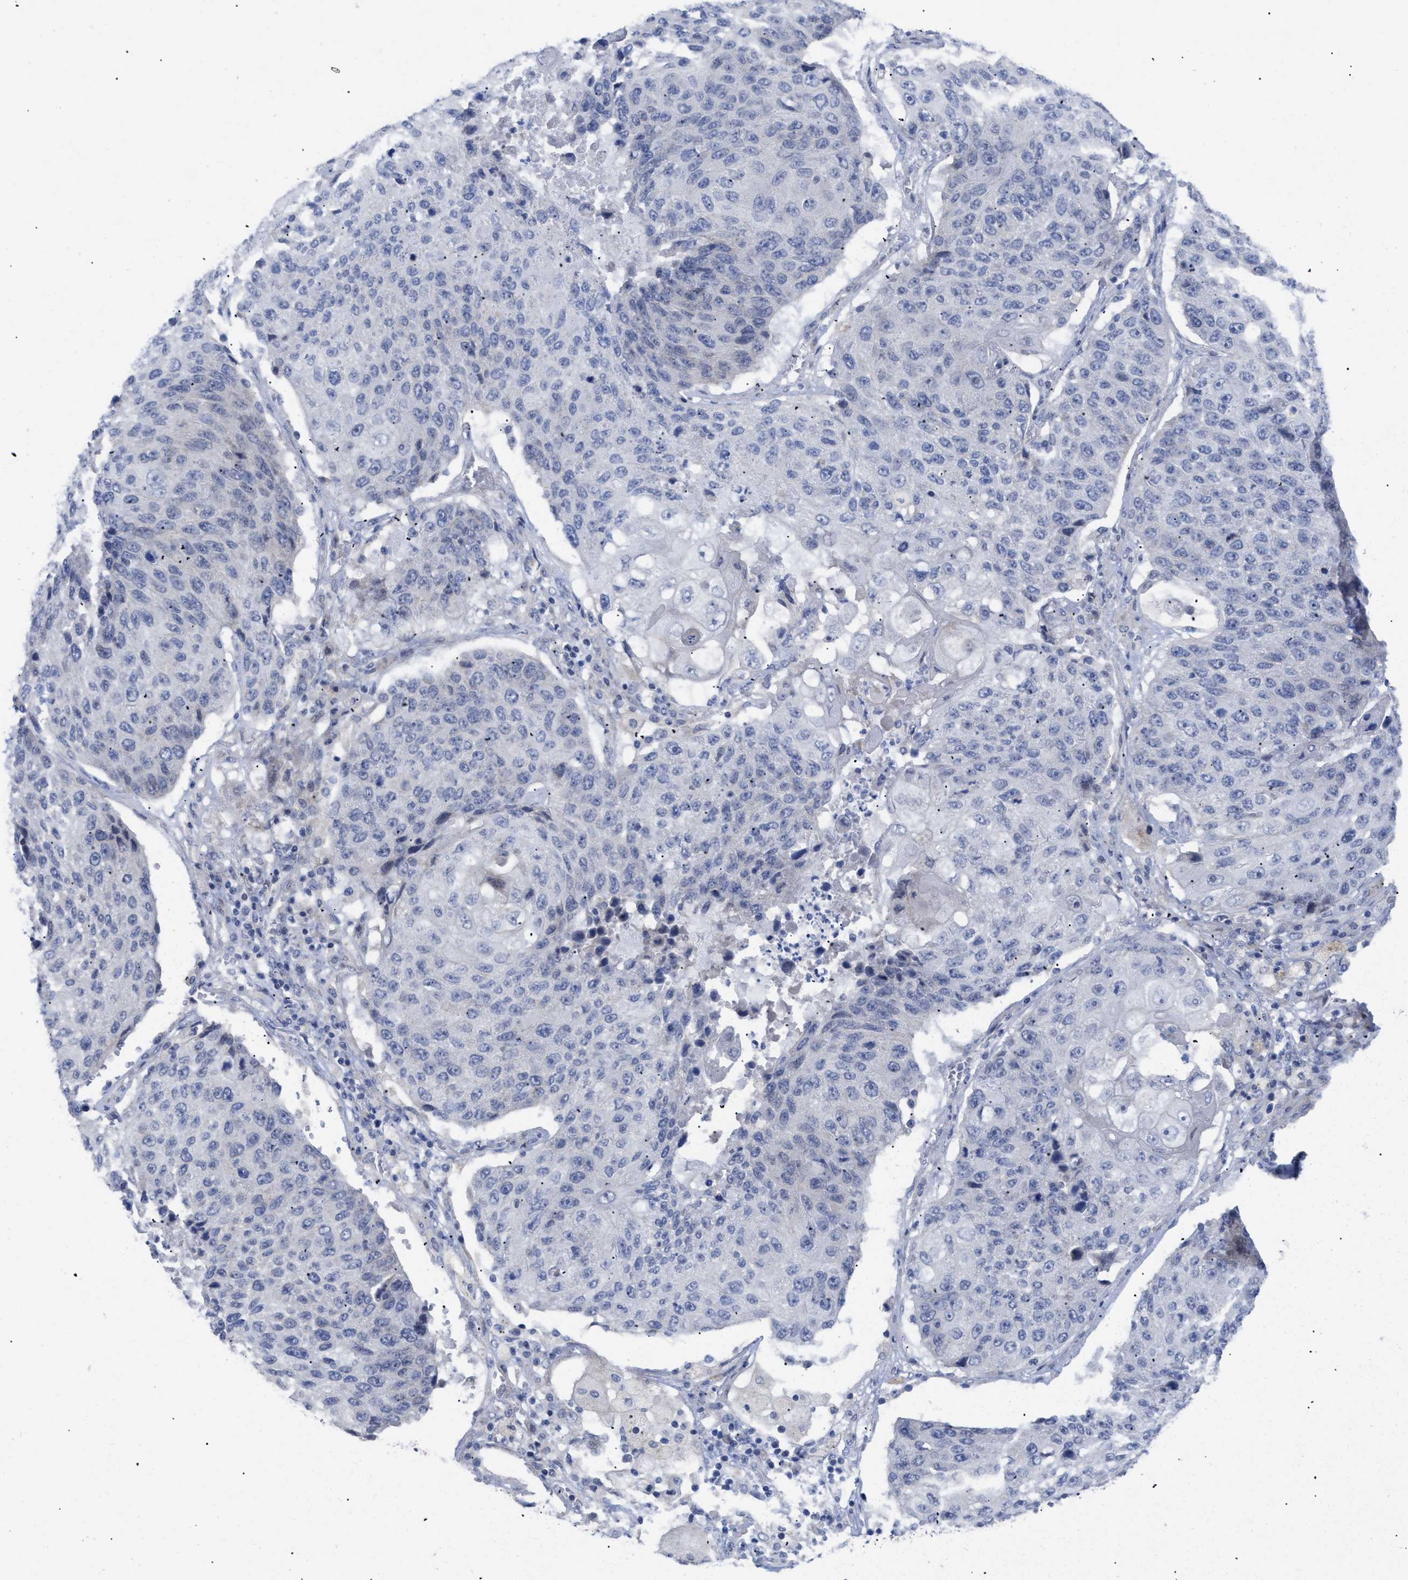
{"staining": {"intensity": "negative", "quantity": "none", "location": "none"}, "tissue": "lung cancer", "cell_type": "Tumor cells", "image_type": "cancer", "snomed": [{"axis": "morphology", "description": "Squamous cell carcinoma, NOS"}, {"axis": "topography", "description": "Lung"}], "caption": "An image of lung cancer (squamous cell carcinoma) stained for a protein reveals no brown staining in tumor cells. (DAB (3,3'-diaminobenzidine) immunohistochemistry, high magnification).", "gene": "CAV3", "patient": {"sex": "male", "age": 61}}